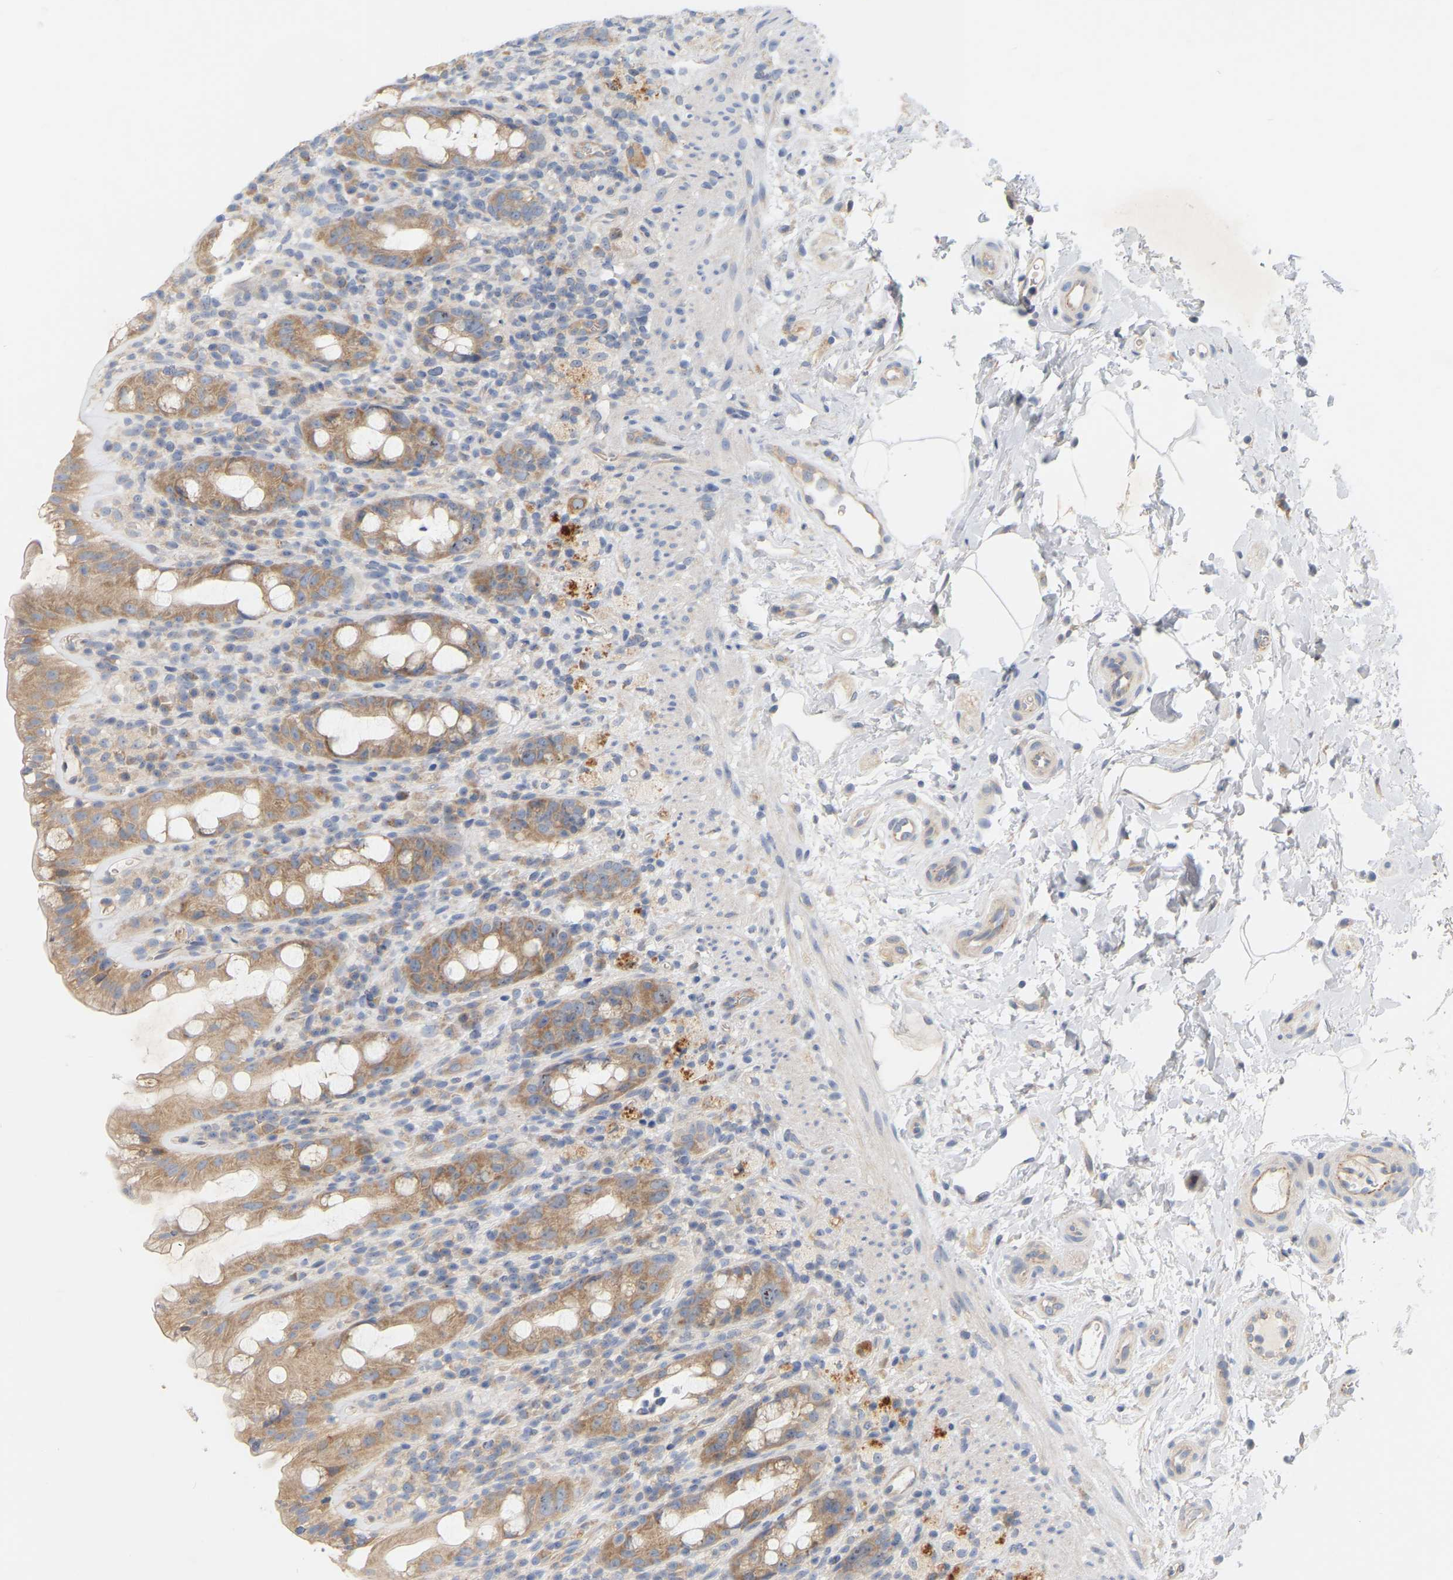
{"staining": {"intensity": "moderate", "quantity": ">75%", "location": "cytoplasmic/membranous"}, "tissue": "rectum", "cell_type": "Glandular cells", "image_type": "normal", "snomed": [{"axis": "morphology", "description": "Normal tissue, NOS"}, {"axis": "topography", "description": "Rectum"}], "caption": "DAB immunohistochemical staining of normal human rectum demonstrates moderate cytoplasmic/membranous protein positivity in about >75% of glandular cells.", "gene": "MINDY4", "patient": {"sex": "male", "age": 44}}